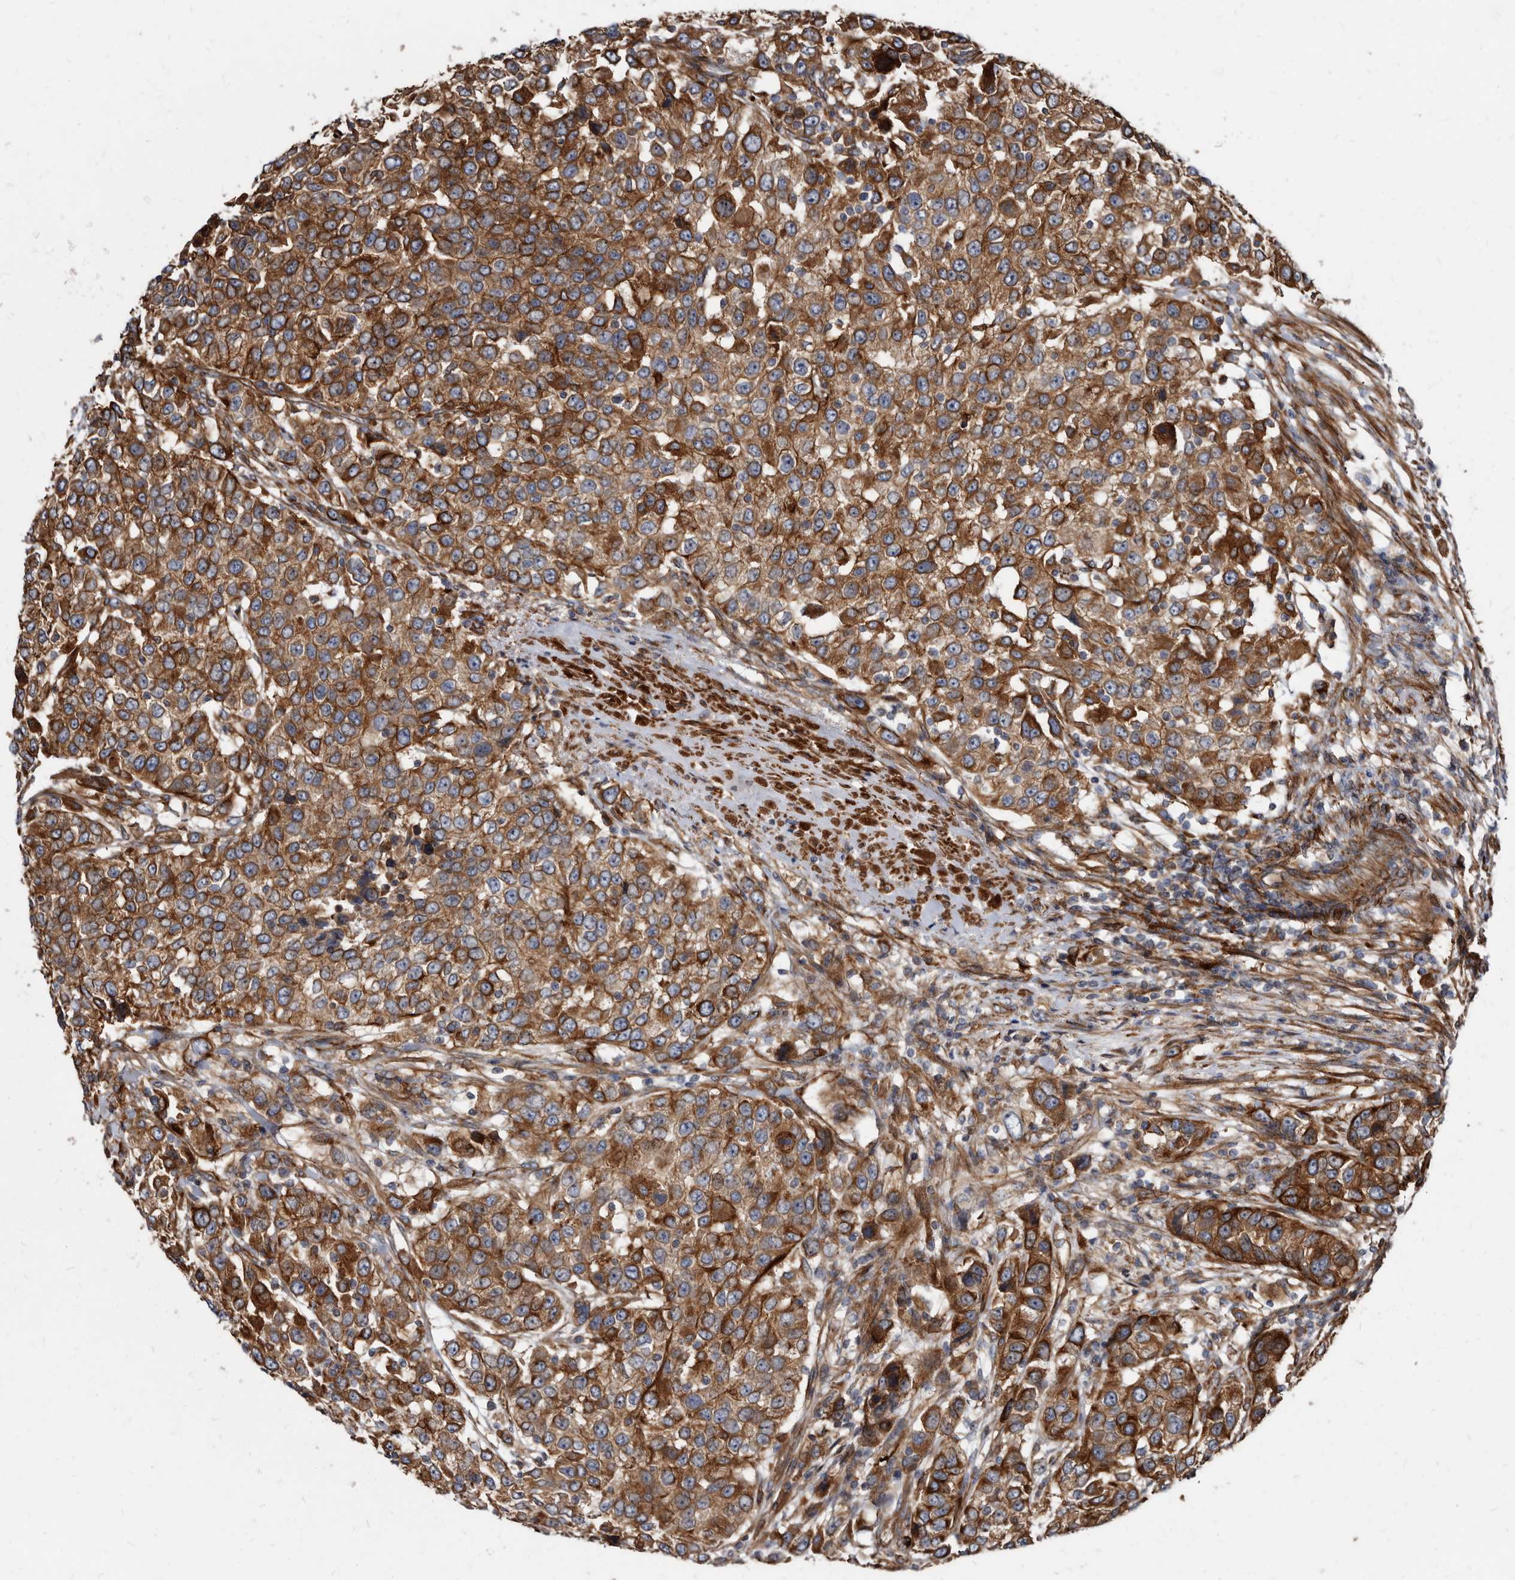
{"staining": {"intensity": "strong", "quantity": ">75%", "location": "cytoplasmic/membranous"}, "tissue": "urothelial cancer", "cell_type": "Tumor cells", "image_type": "cancer", "snomed": [{"axis": "morphology", "description": "Urothelial carcinoma, High grade"}, {"axis": "topography", "description": "Urinary bladder"}], "caption": "Immunohistochemistry (IHC) staining of urothelial carcinoma (high-grade), which demonstrates high levels of strong cytoplasmic/membranous positivity in approximately >75% of tumor cells indicating strong cytoplasmic/membranous protein positivity. The staining was performed using DAB (brown) for protein detection and nuclei were counterstained in hematoxylin (blue).", "gene": "KCTD20", "patient": {"sex": "female", "age": 80}}